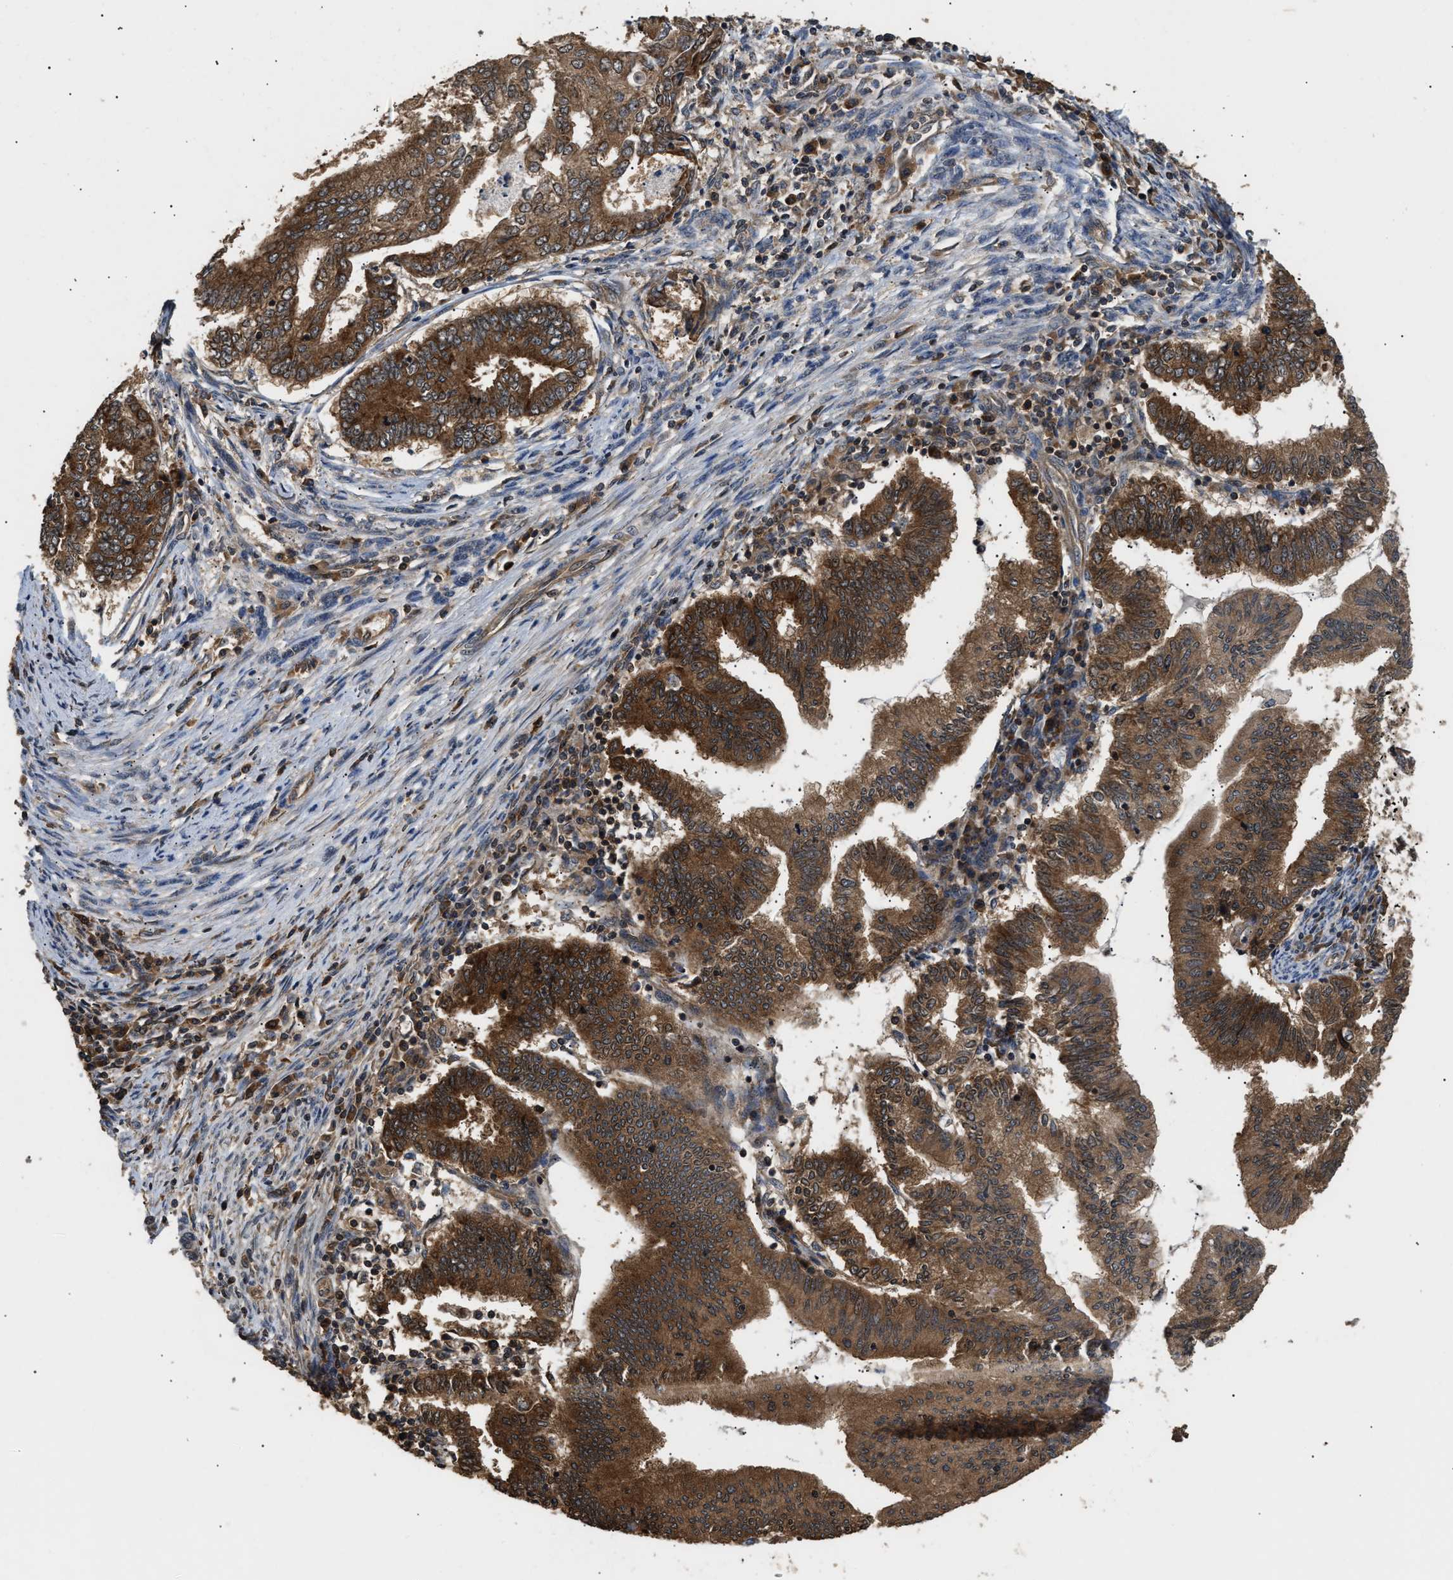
{"staining": {"intensity": "strong", "quantity": ">75%", "location": "cytoplasmic/membranous"}, "tissue": "endometrial cancer", "cell_type": "Tumor cells", "image_type": "cancer", "snomed": [{"axis": "morphology", "description": "Polyp, NOS"}, {"axis": "morphology", "description": "Adenocarcinoma, NOS"}, {"axis": "morphology", "description": "Adenoma, NOS"}, {"axis": "topography", "description": "Endometrium"}], "caption": "Tumor cells show strong cytoplasmic/membranous expression in about >75% of cells in adenocarcinoma (endometrial).", "gene": "DNAJC2", "patient": {"sex": "female", "age": 79}}